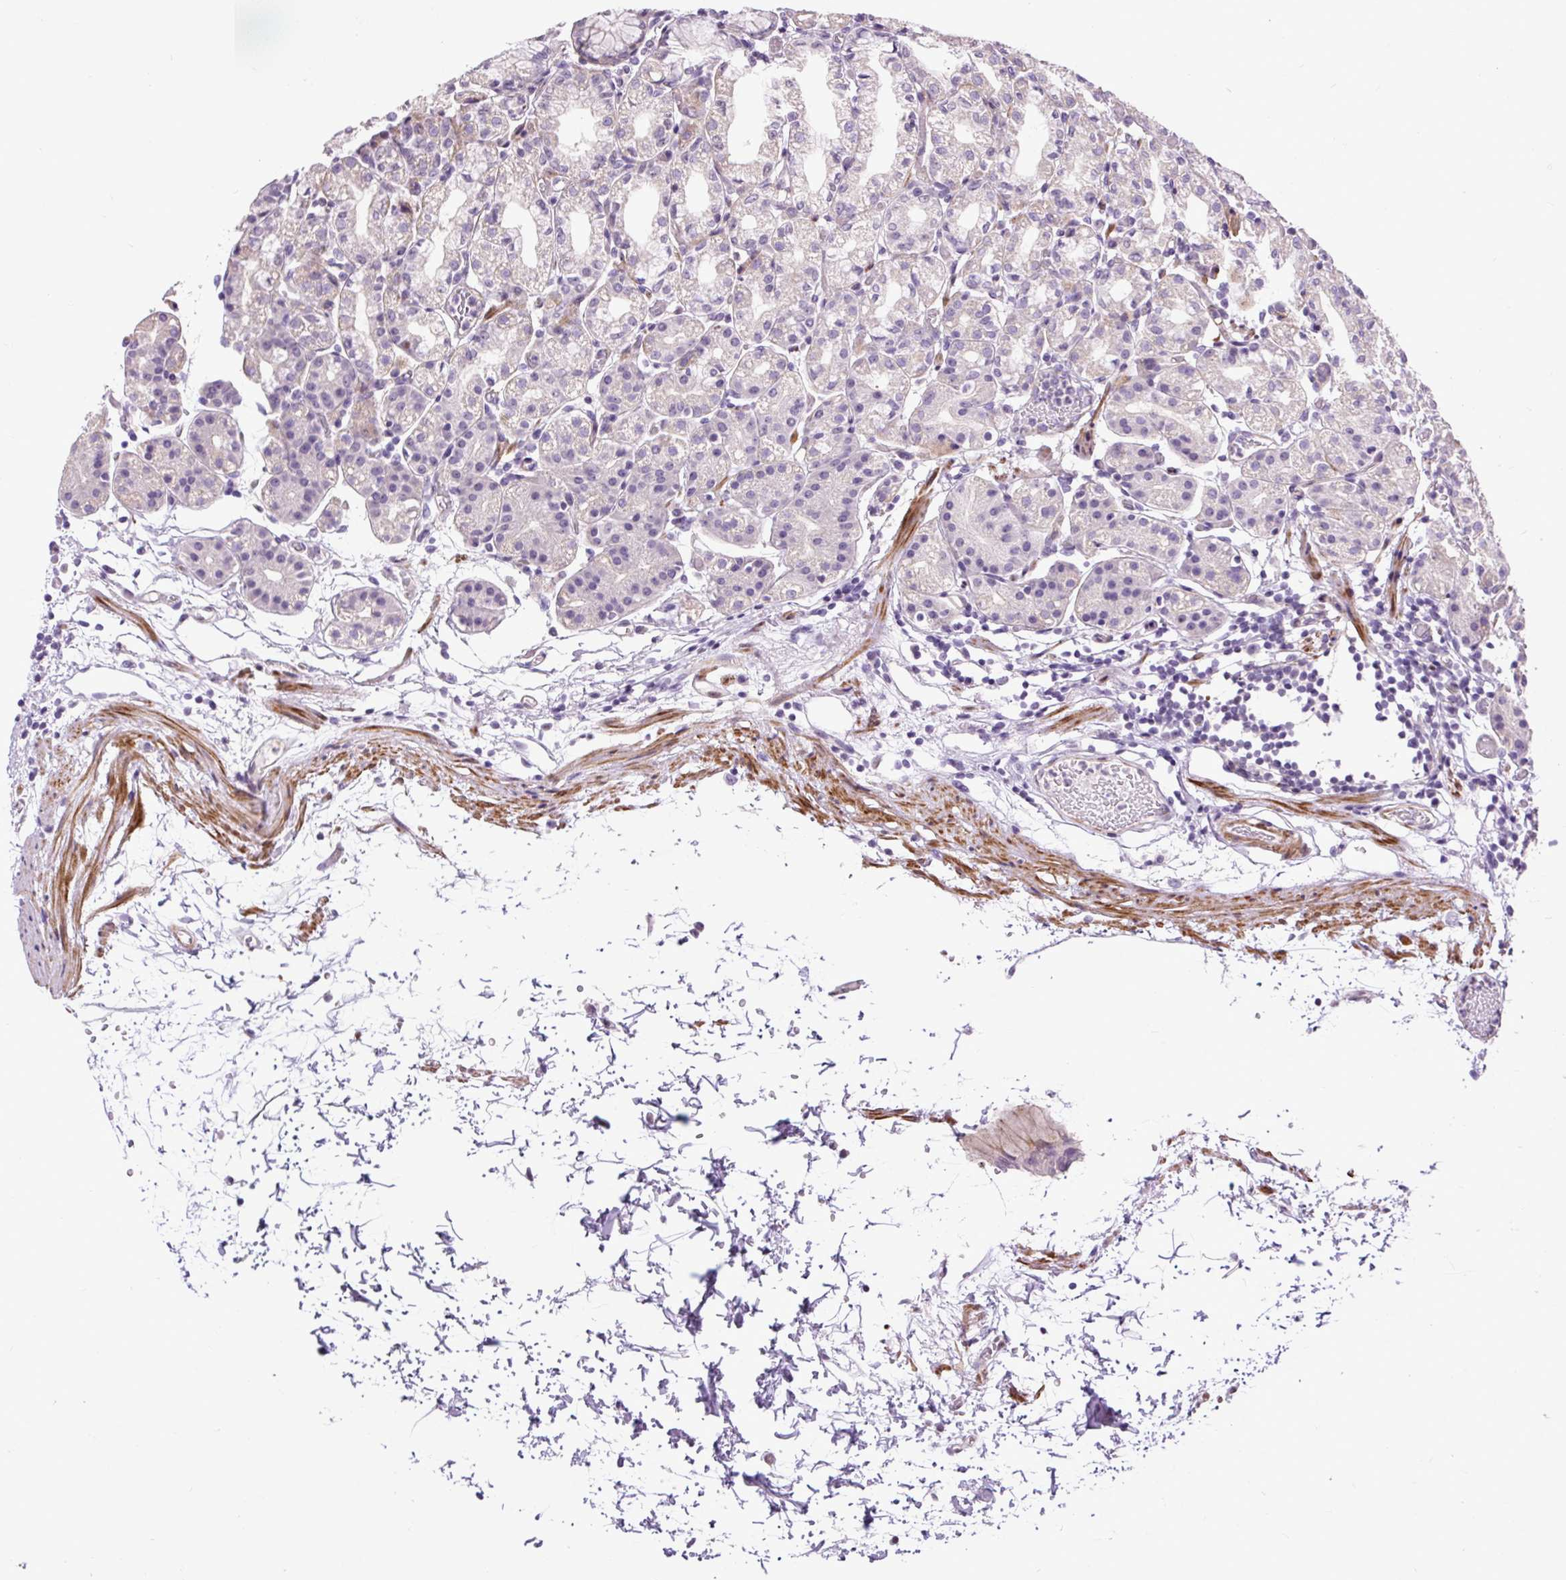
{"staining": {"intensity": "weak", "quantity": "<25%", "location": "cytoplasmic/membranous"}, "tissue": "stomach", "cell_type": "Glandular cells", "image_type": "normal", "snomed": [{"axis": "morphology", "description": "Normal tissue, NOS"}, {"axis": "topography", "description": "Stomach"}], "caption": "An image of stomach stained for a protein reveals no brown staining in glandular cells.", "gene": "ZNF197", "patient": {"sex": "female", "age": 57}}